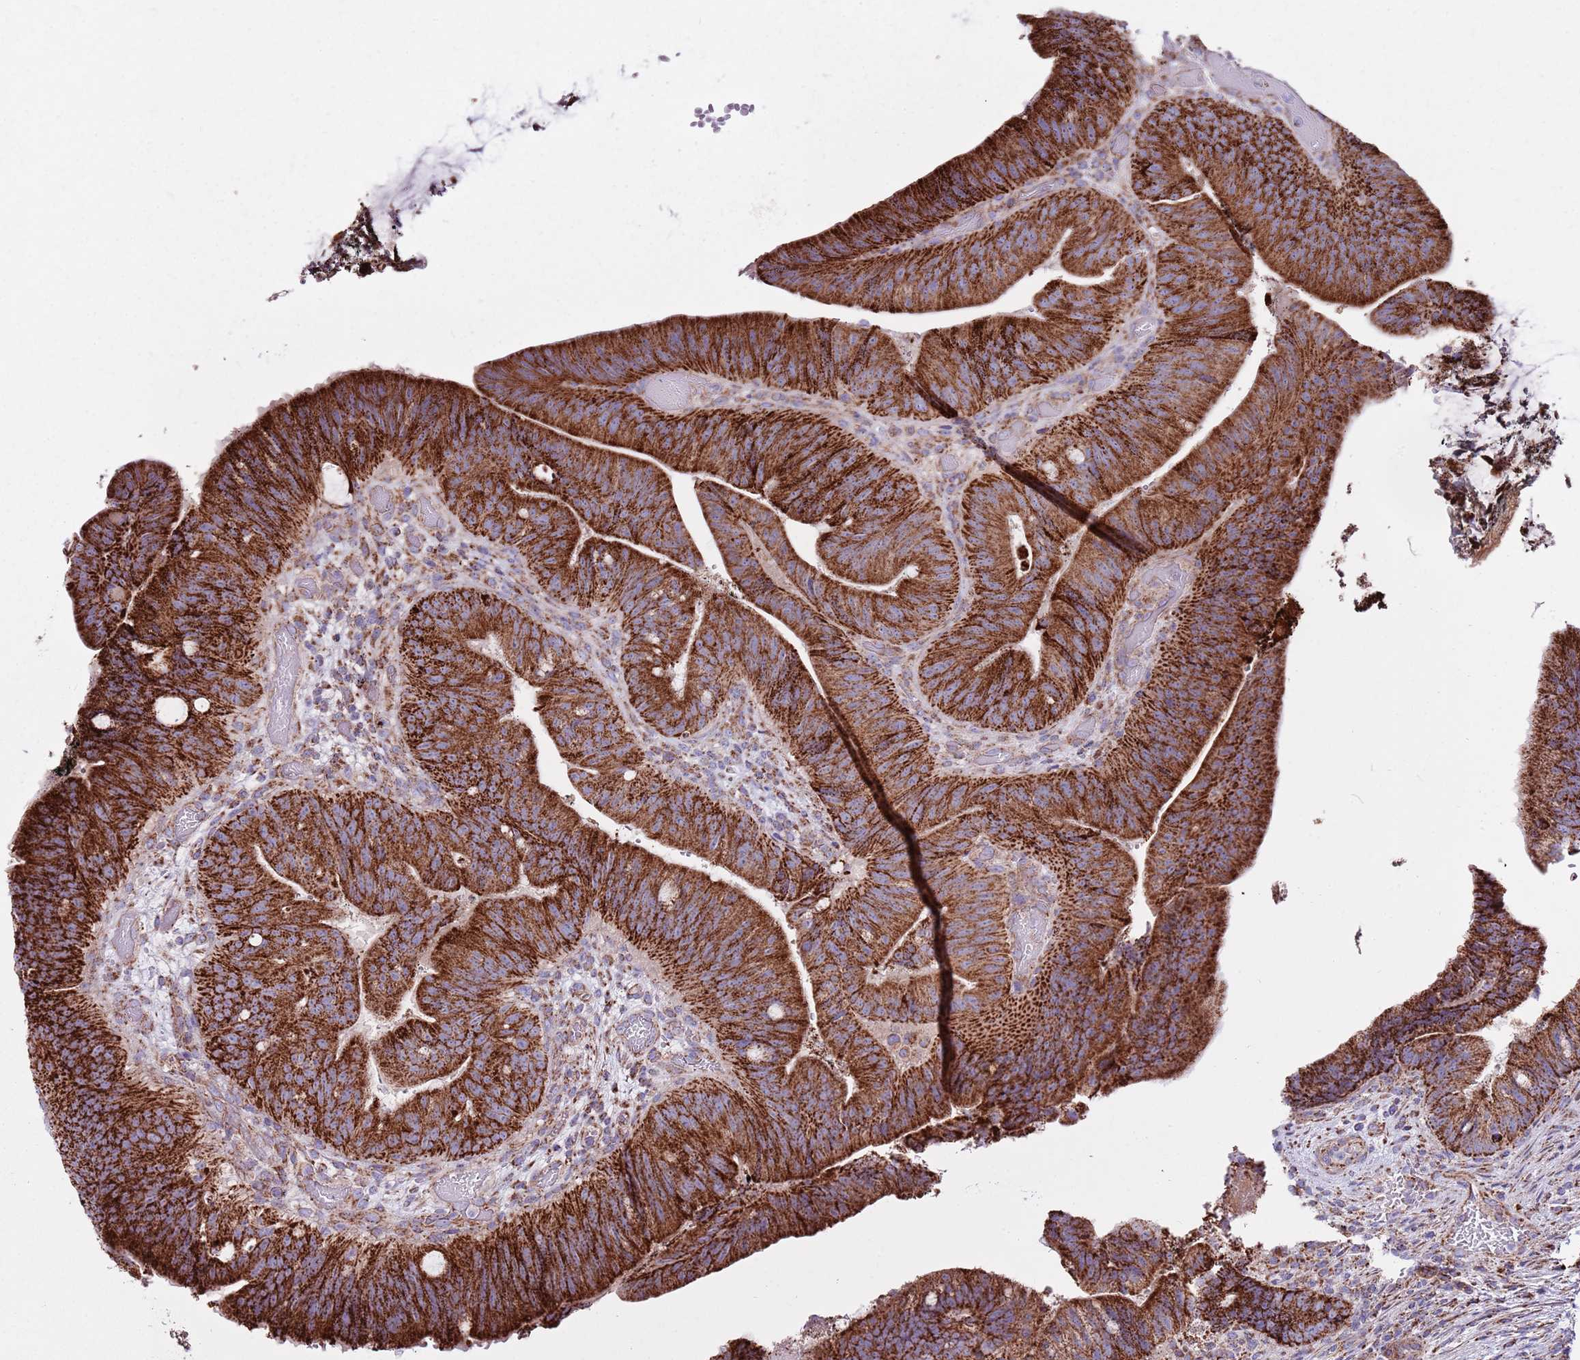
{"staining": {"intensity": "strong", "quantity": ">75%", "location": "cytoplasmic/membranous"}, "tissue": "colorectal cancer", "cell_type": "Tumor cells", "image_type": "cancer", "snomed": [{"axis": "morphology", "description": "Adenocarcinoma, NOS"}, {"axis": "topography", "description": "Colon"}], "caption": "Immunohistochemistry of colorectal cancer displays high levels of strong cytoplasmic/membranous staining in about >75% of tumor cells.", "gene": "HECTD4", "patient": {"sex": "female", "age": 43}}